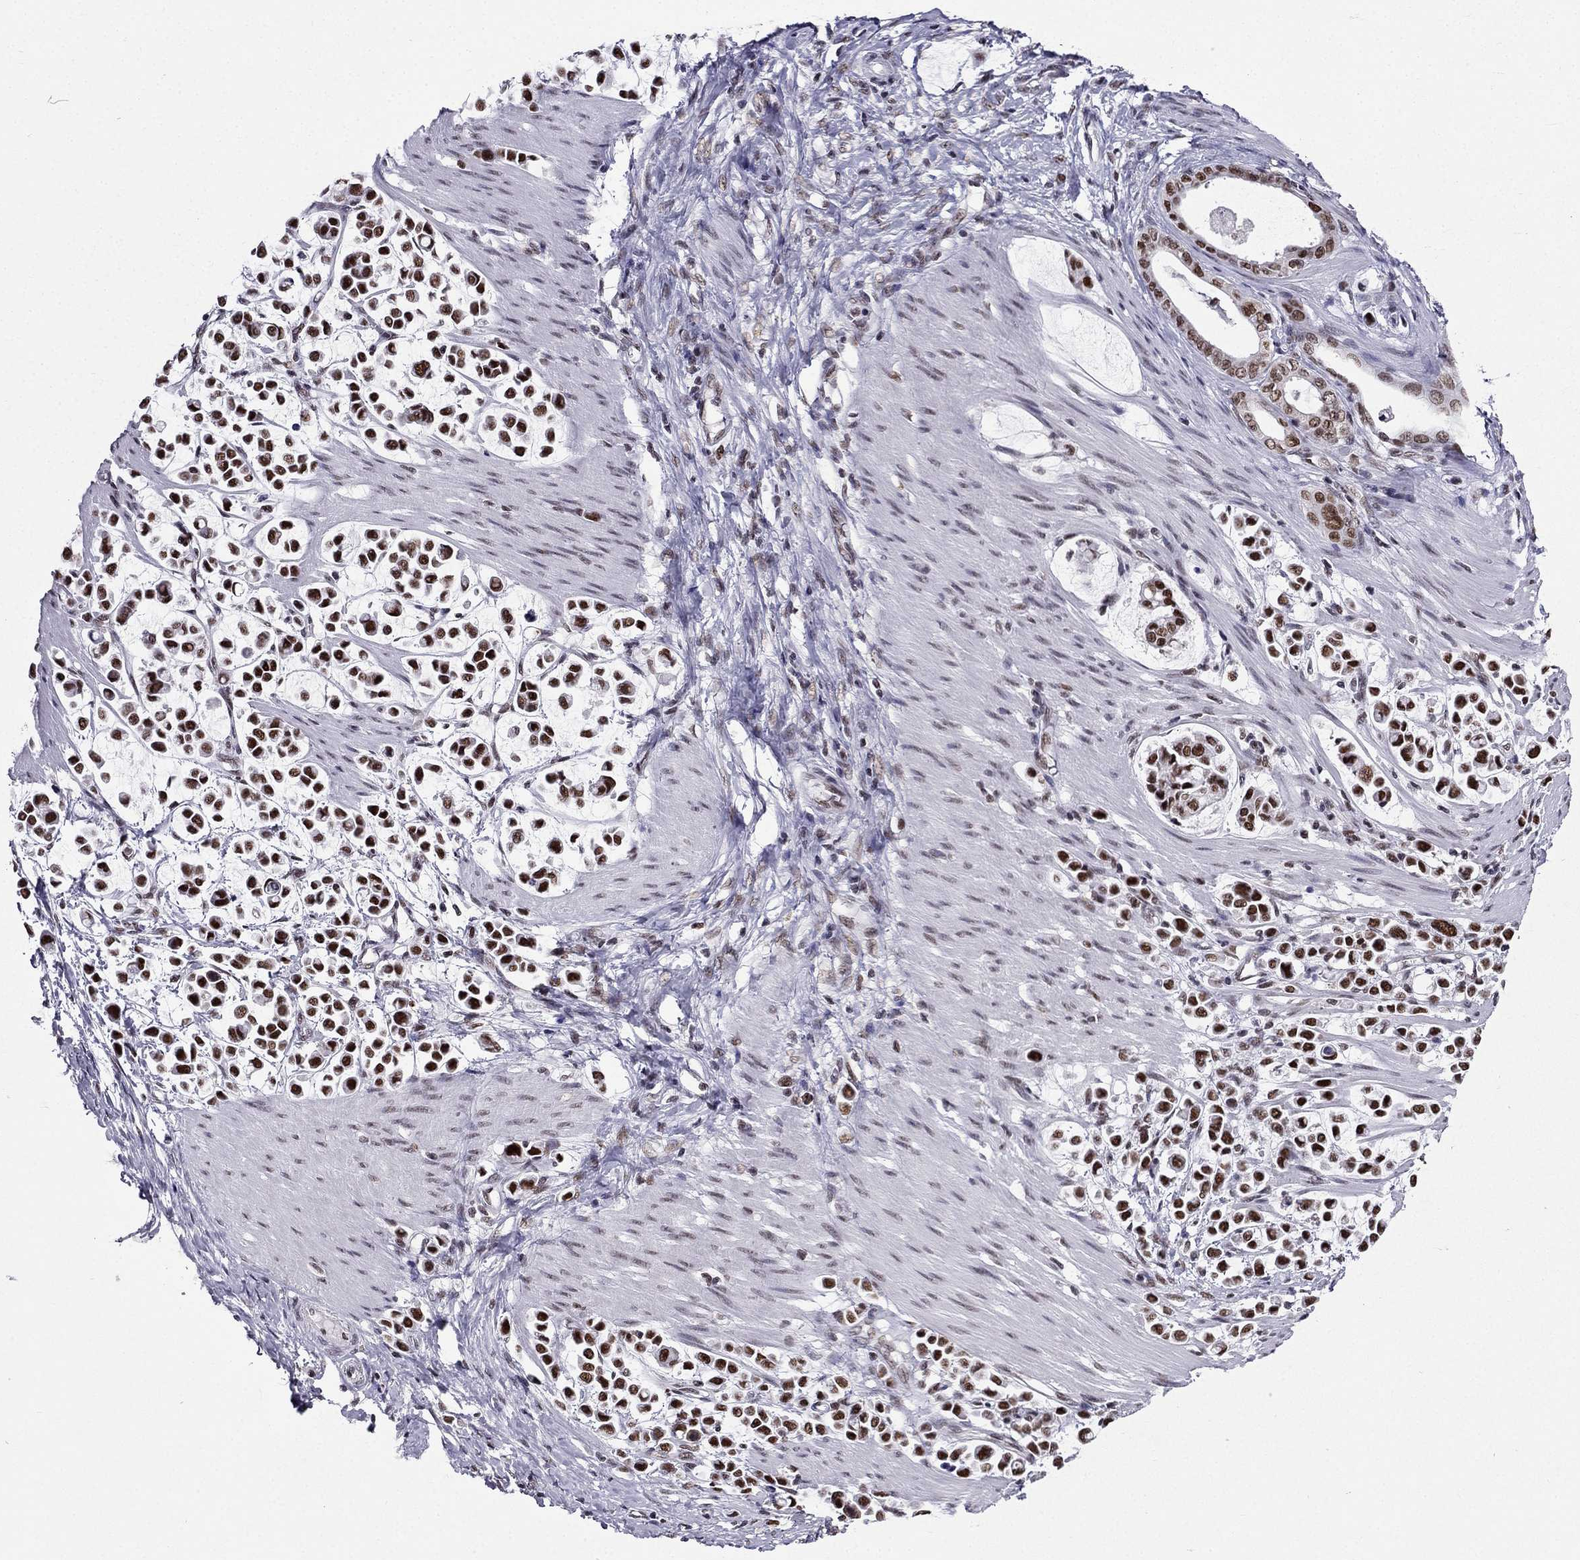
{"staining": {"intensity": "strong", "quantity": ">75%", "location": "nuclear"}, "tissue": "stomach cancer", "cell_type": "Tumor cells", "image_type": "cancer", "snomed": [{"axis": "morphology", "description": "Adenocarcinoma, NOS"}, {"axis": "topography", "description": "Stomach"}], "caption": "The image exhibits a brown stain indicating the presence of a protein in the nuclear of tumor cells in stomach cancer (adenocarcinoma).", "gene": "ZNF420", "patient": {"sex": "male", "age": 82}}